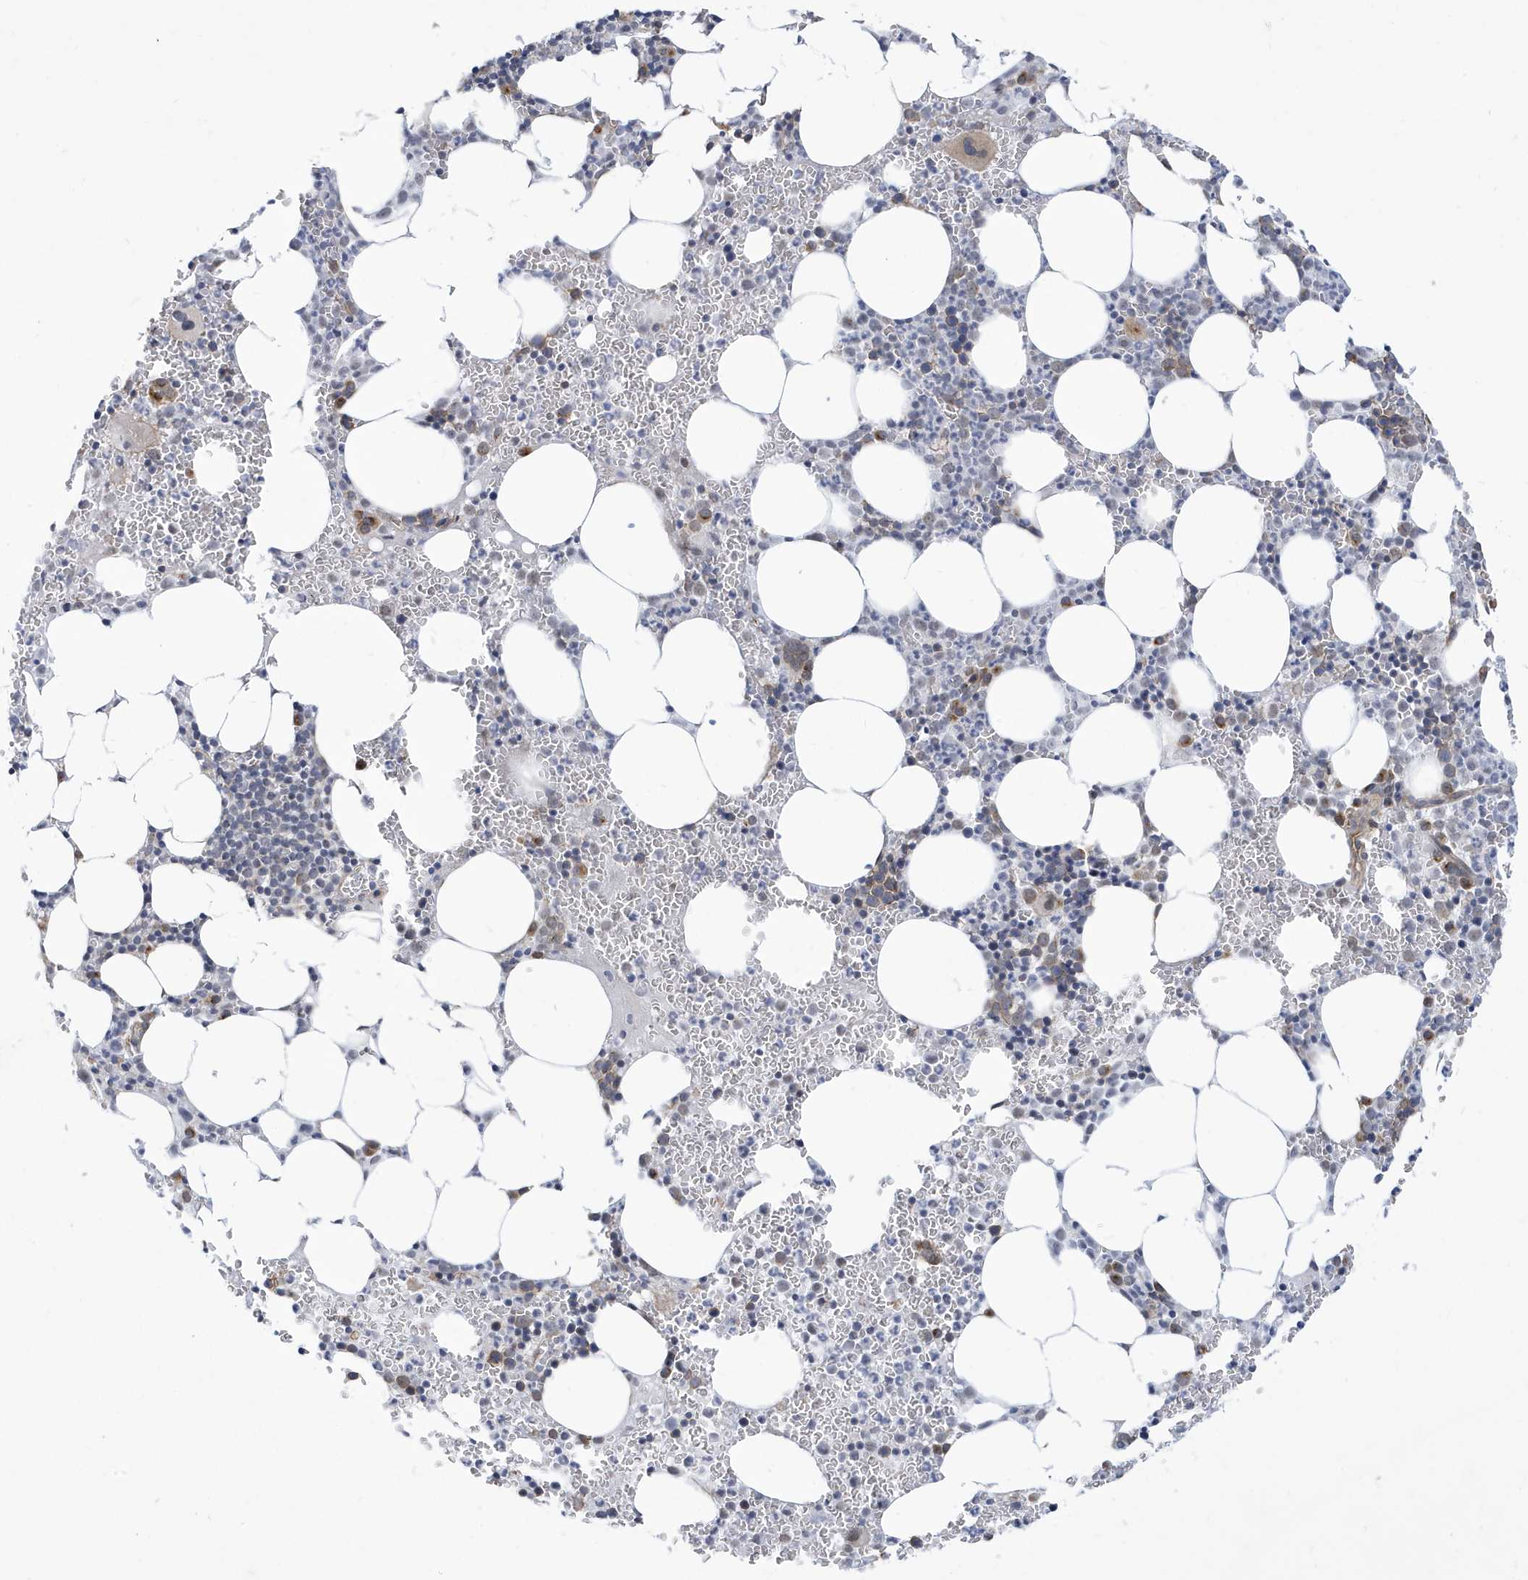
{"staining": {"intensity": "weak", "quantity": "<25%", "location": "cytoplasmic/membranous,nuclear"}, "tissue": "bone marrow", "cell_type": "Hematopoietic cells", "image_type": "normal", "snomed": [{"axis": "morphology", "description": "Normal tissue, NOS"}, {"axis": "topography", "description": "Bone marrow"}], "caption": "Immunohistochemistry photomicrograph of benign bone marrow: human bone marrow stained with DAB (3,3'-diaminobenzidine) exhibits no significant protein expression in hematopoietic cells.", "gene": "ZNF654", "patient": {"sex": "female", "age": 78}}